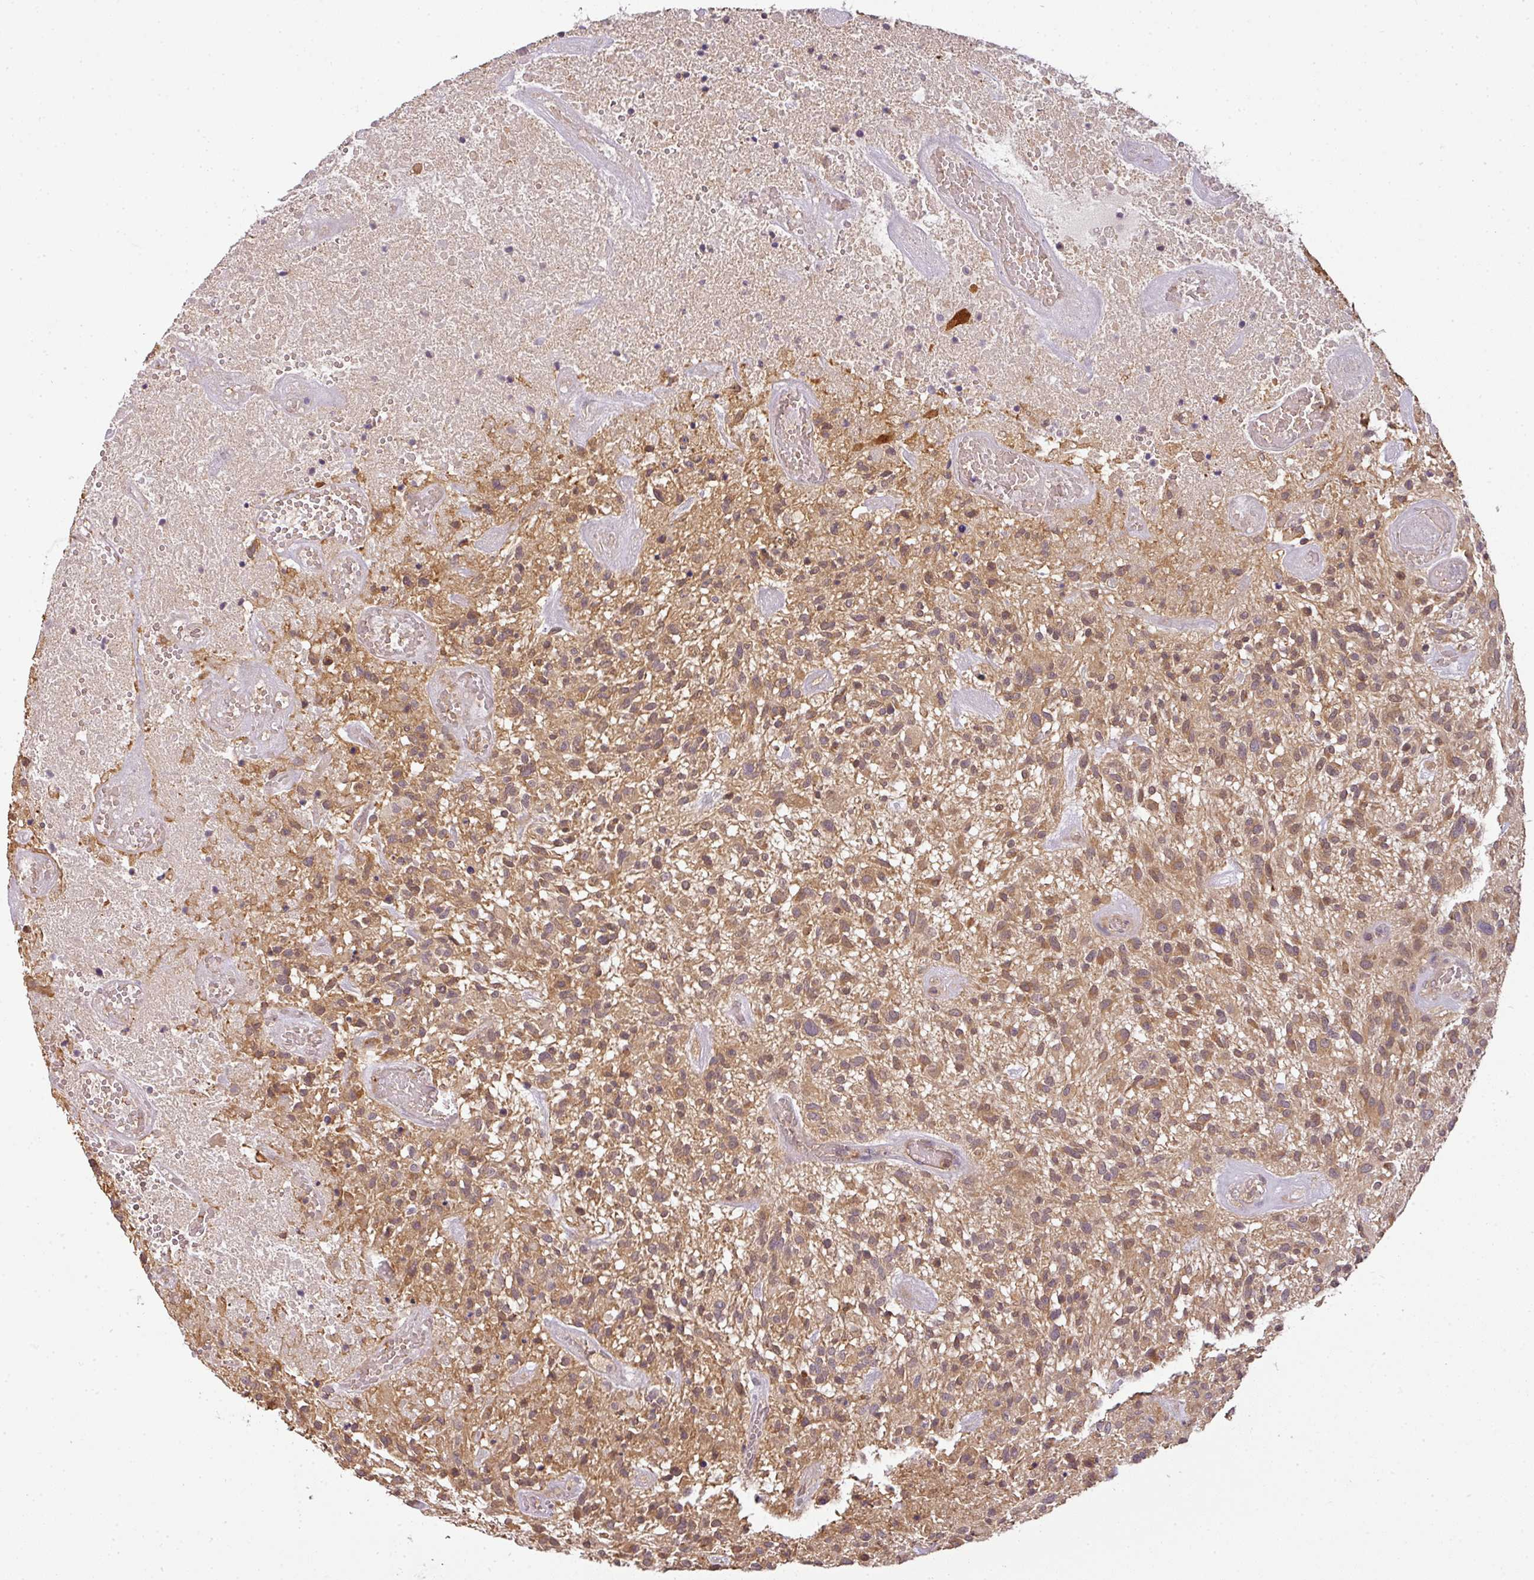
{"staining": {"intensity": "moderate", "quantity": ">75%", "location": "cytoplasmic/membranous"}, "tissue": "glioma", "cell_type": "Tumor cells", "image_type": "cancer", "snomed": [{"axis": "morphology", "description": "Glioma, malignant, High grade"}, {"axis": "topography", "description": "Brain"}], "caption": "About >75% of tumor cells in malignant glioma (high-grade) demonstrate moderate cytoplasmic/membranous protein staining as visualized by brown immunohistochemical staining.", "gene": "TCL1B", "patient": {"sex": "male", "age": 47}}